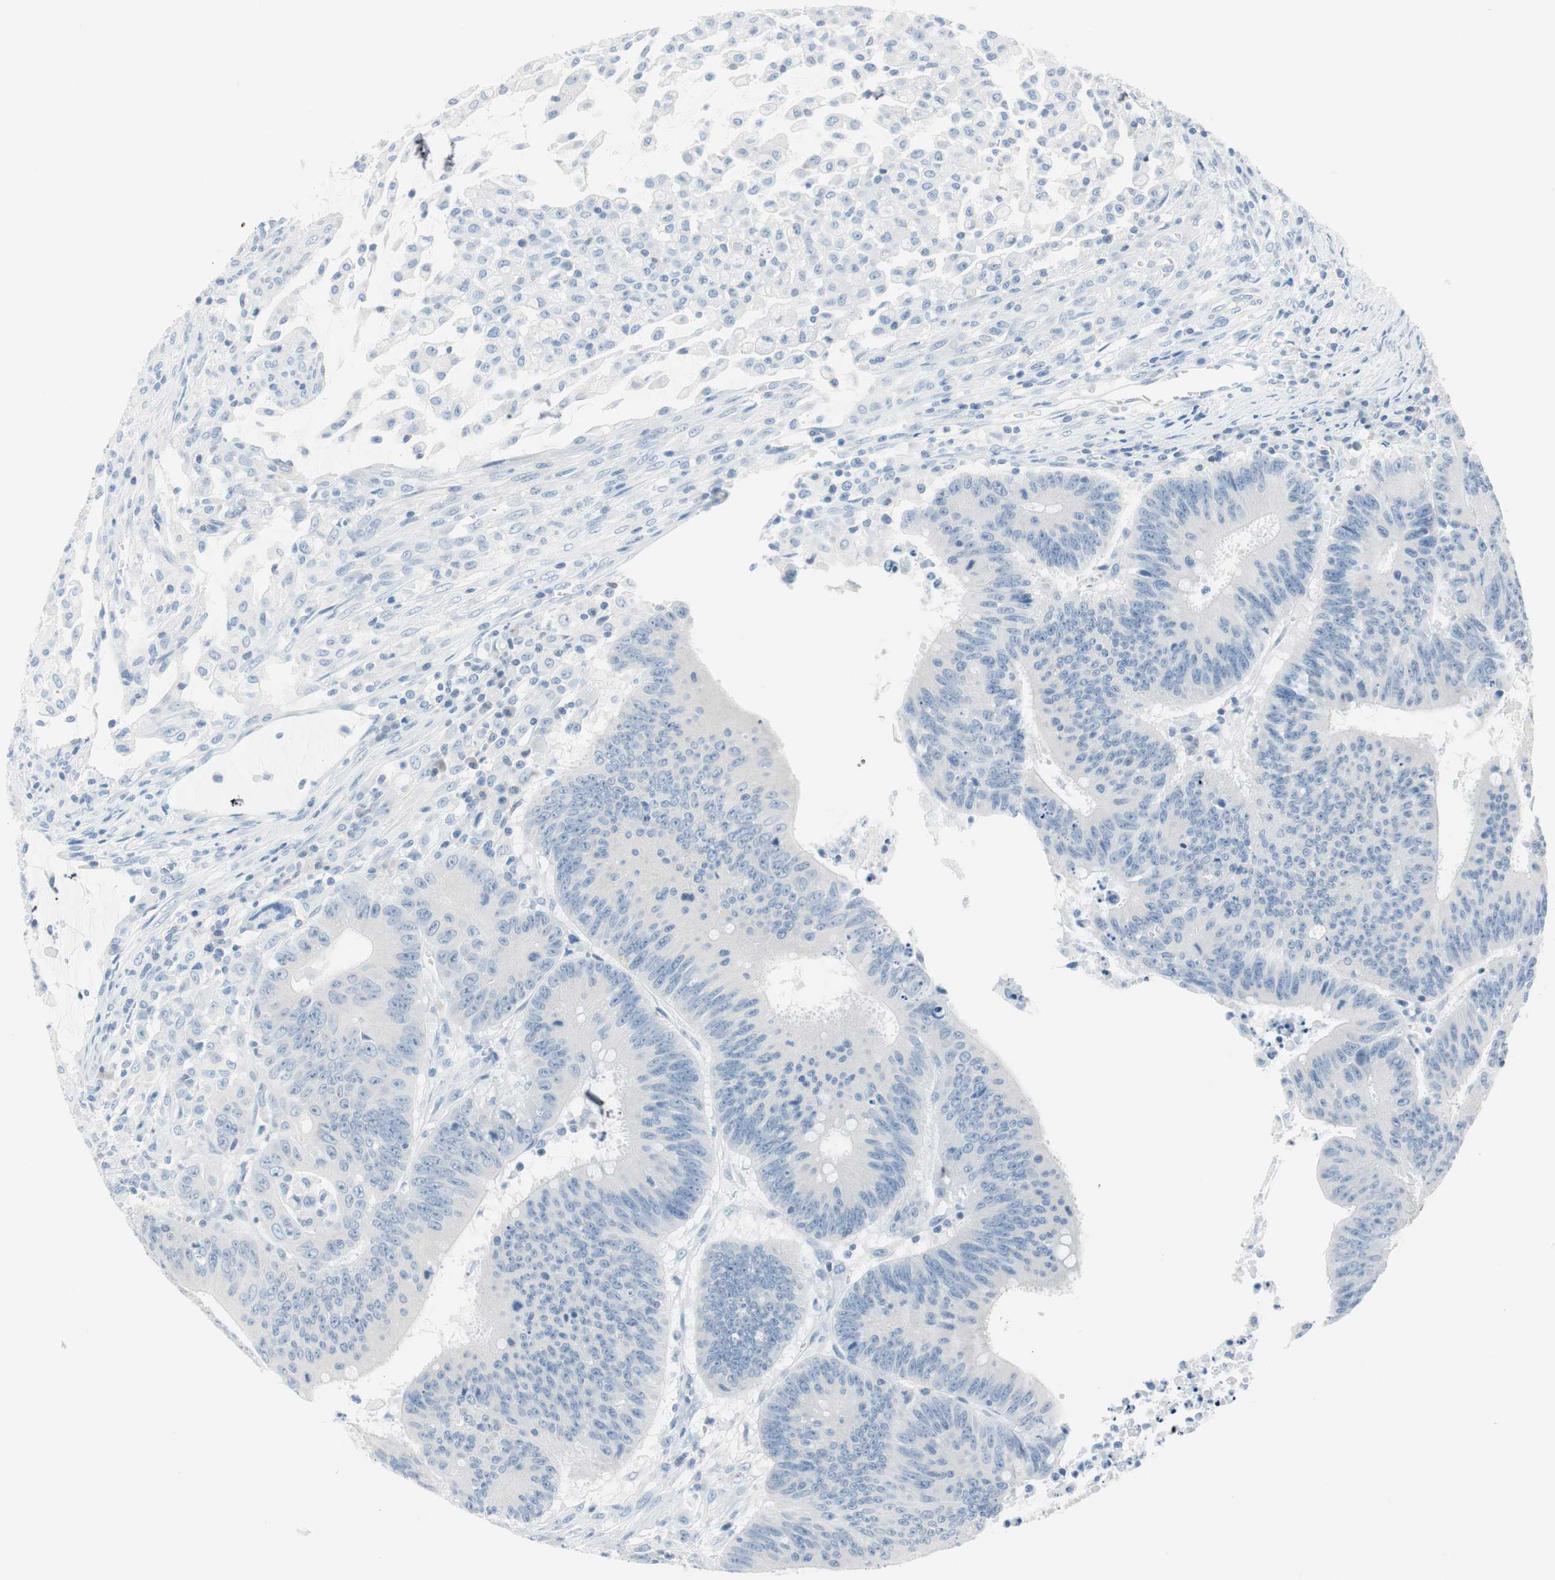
{"staining": {"intensity": "negative", "quantity": "none", "location": "none"}, "tissue": "colorectal cancer", "cell_type": "Tumor cells", "image_type": "cancer", "snomed": [{"axis": "morphology", "description": "Adenocarcinoma, NOS"}, {"axis": "topography", "description": "Colon"}], "caption": "Human colorectal adenocarcinoma stained for a protein using immunohistochemistry demonstrates no positivity in tumor cells.", "gene": "NFATC2", "patient": {"sex": "male", "age": 45}}